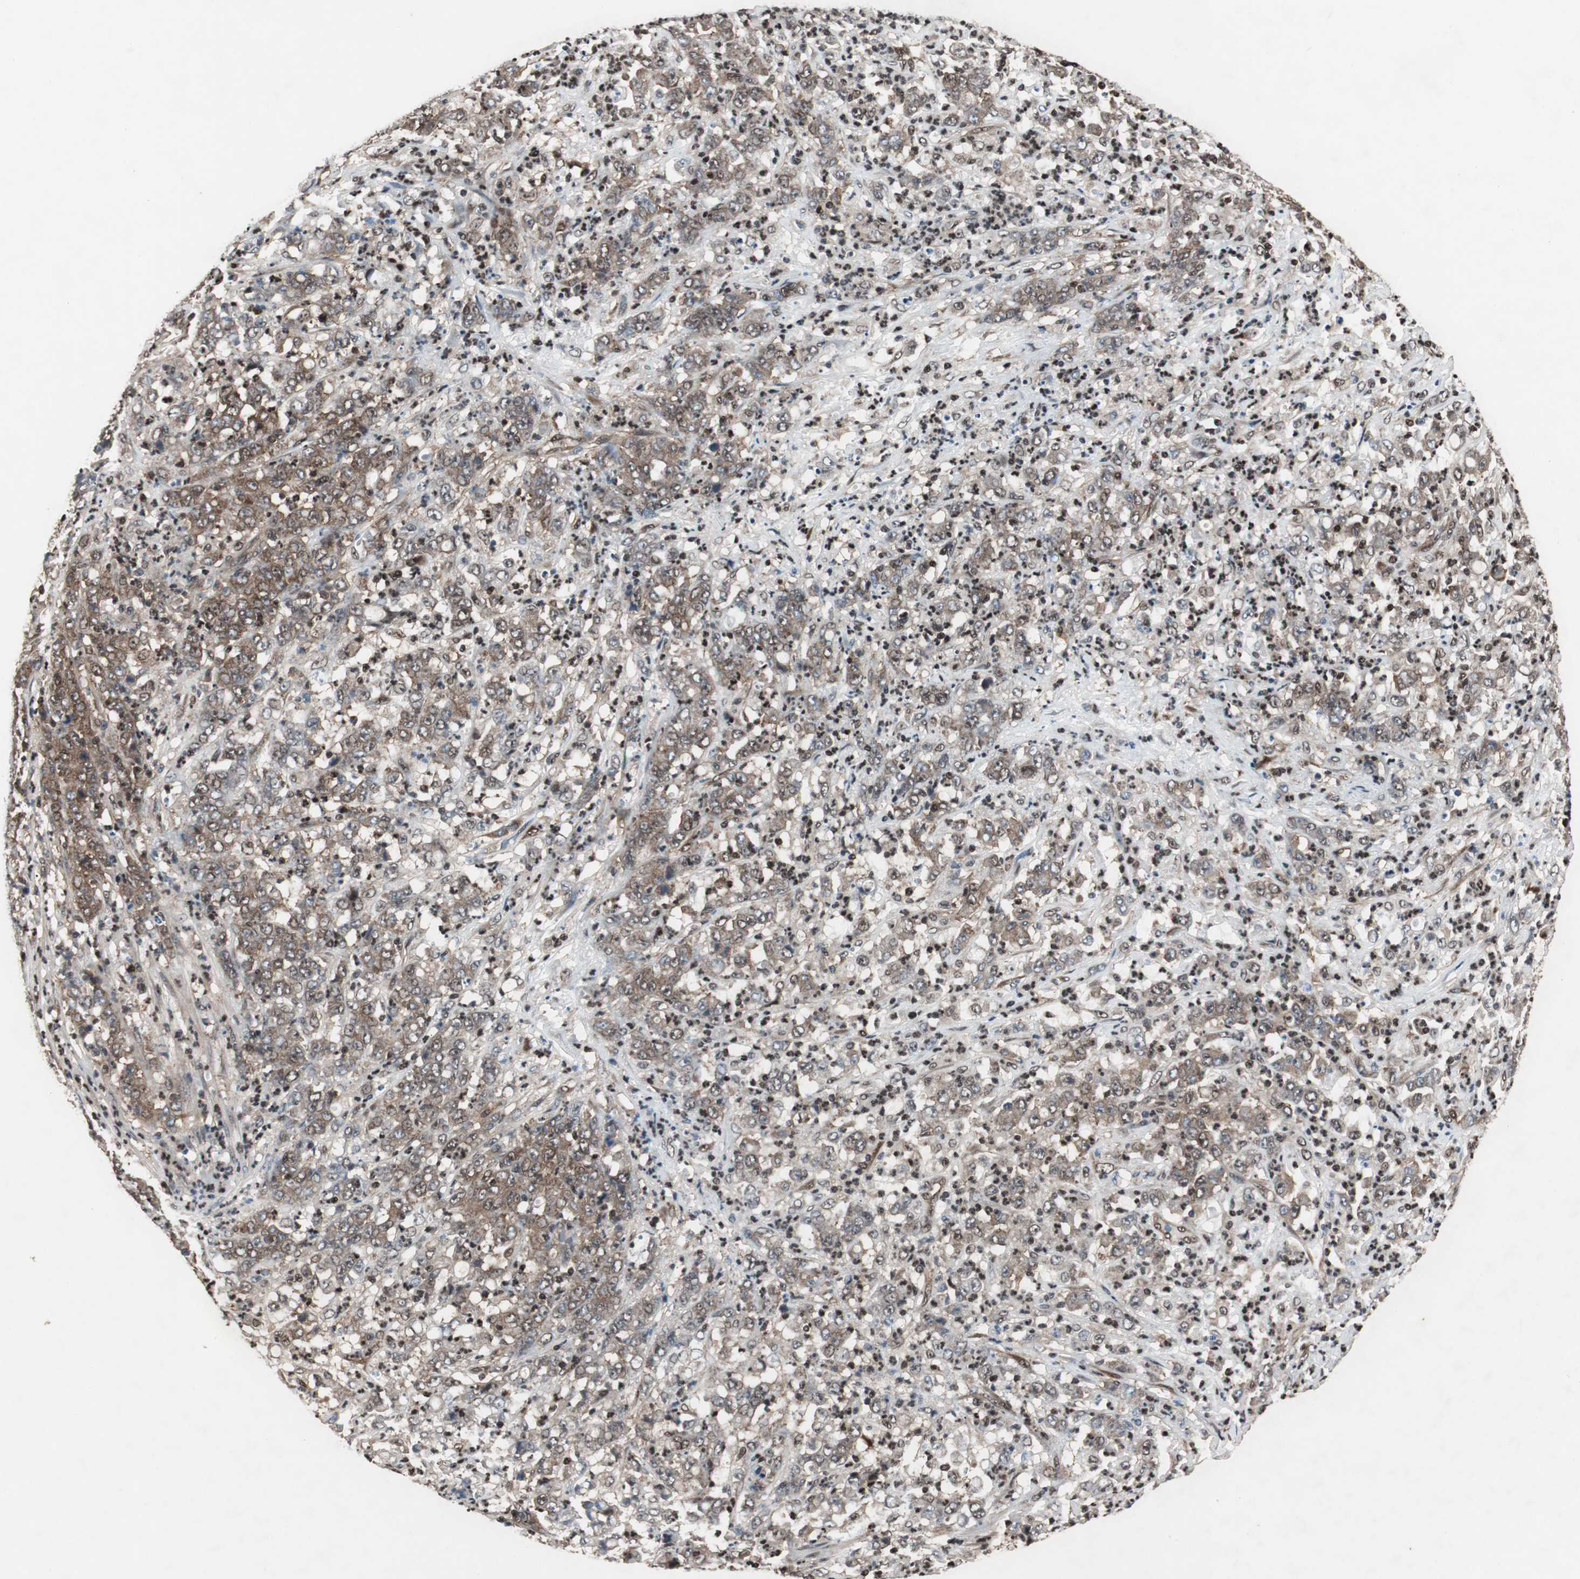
{"staining": {"intensity": "moderate", "quantity": ">75%", "location": "cytoplasmic/membranous"}, "tissue": "stomach cancer", "cell_type": "Tumor cells", "image_type": "cancer", "snomed": [{"axis": "morphology", "description": "Adenocarcinoma, NOS"}, {"axis": "topography", "description": "Stomach, lower"}], "caption": "Protein analysis of stomach cancer tissue shows moderate cytoplasmic/membranous positivity in about >75% of tumor cells. (brown staining indicates protein expression, while blue staining denotes nuclei).", "gene": "ACLY", "patient": {"sex": "female", "age": 71}}